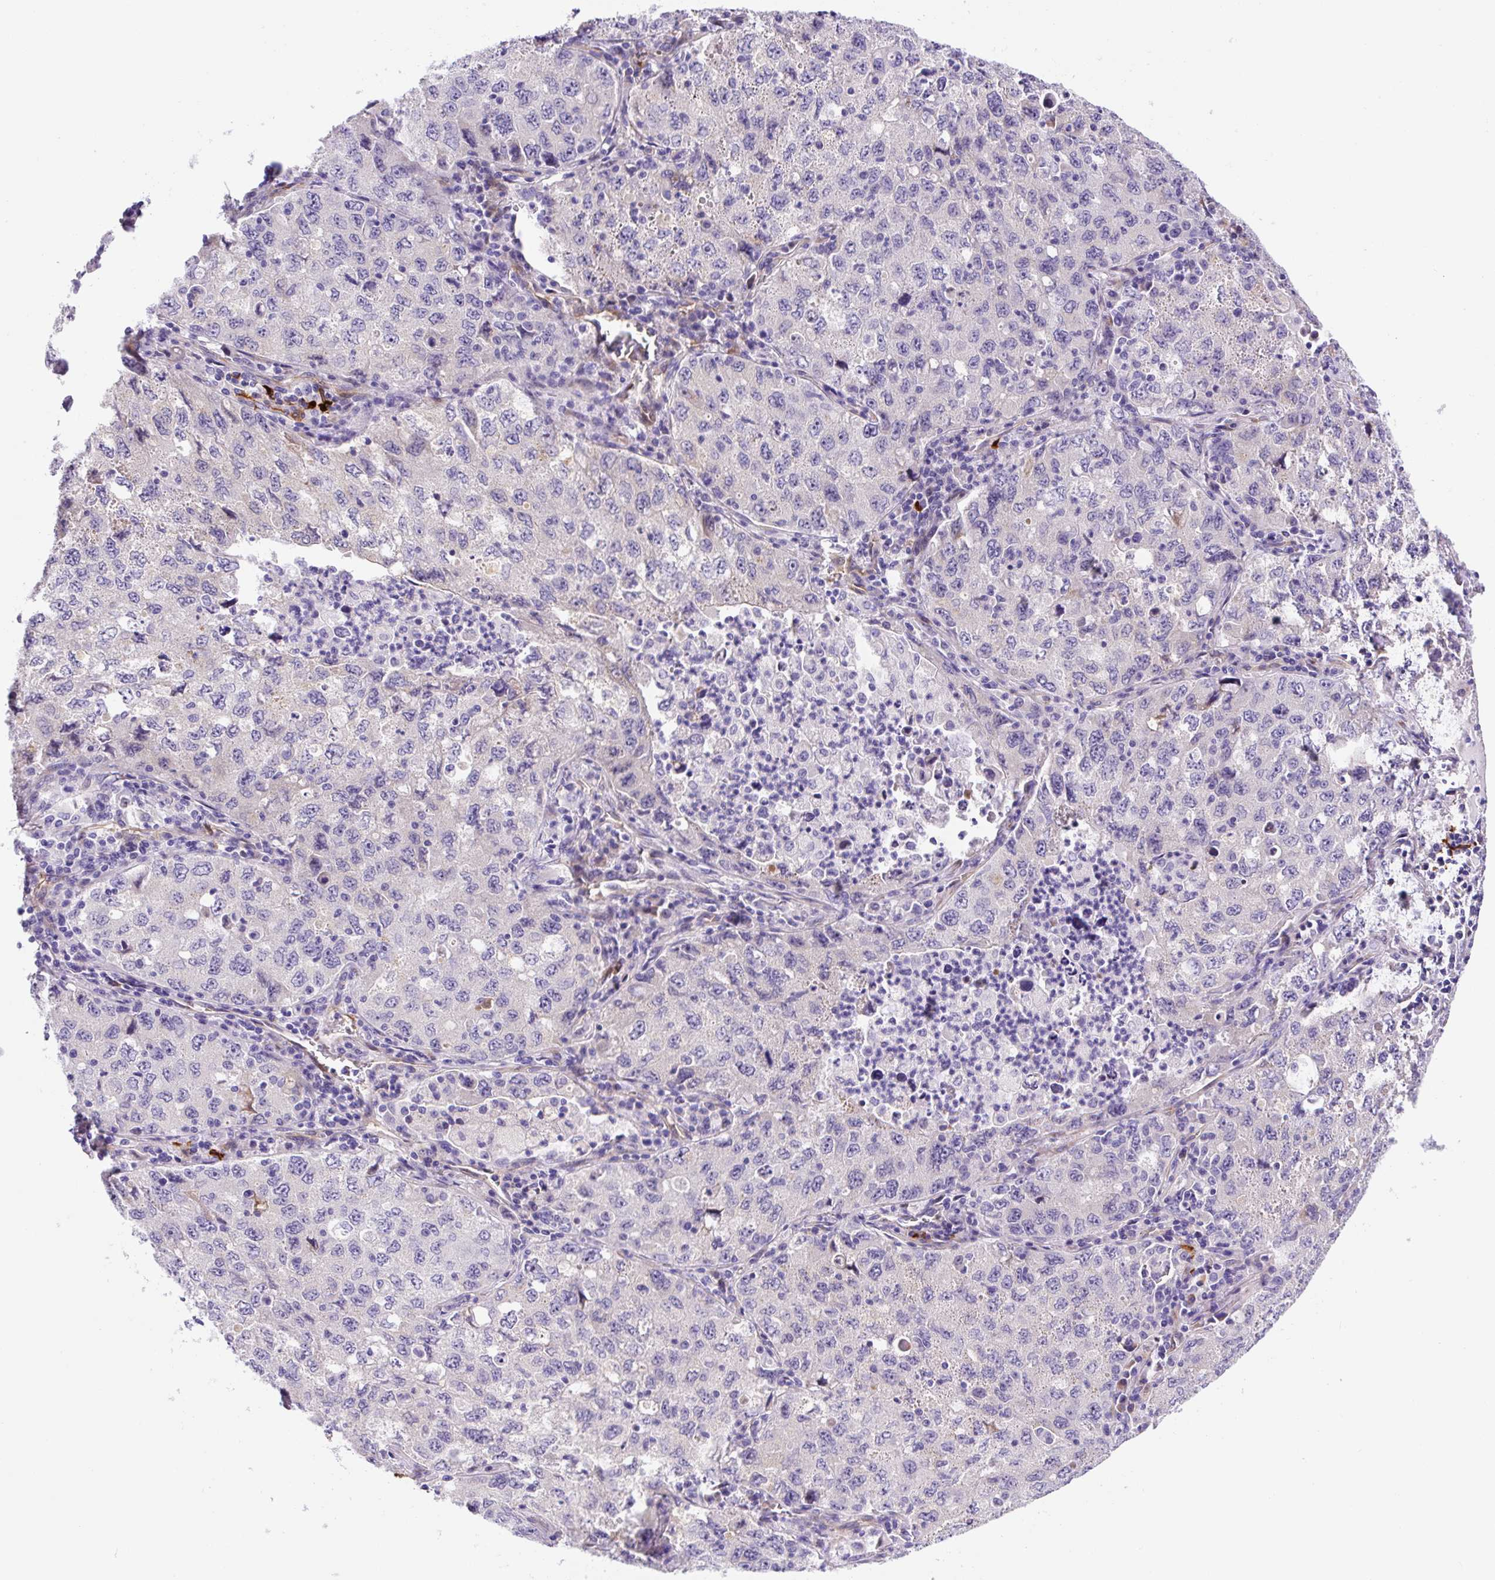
{"staining": {"intensity": "negative", "quantity": "none", "location": "none"}, "tissue": "lung cancer", "cell_type": "Tumor cells", "image_type": "cancer", "snomed": [{"axis": "morphology", "description": "Adenocarcinoma, NOS"}, {"axis": "topography", "description": "Lung"}], "caption": "A photomicrograph of human lung cancer (adenocarcinoma) is negative for staining in tumor cells. (DAB (3,3'-diaminobenzidine) IHC visualized using brightfield microscopy, high magnification).", "gene": "ASB4", "patient": {"sex": "female", "age": 57}}